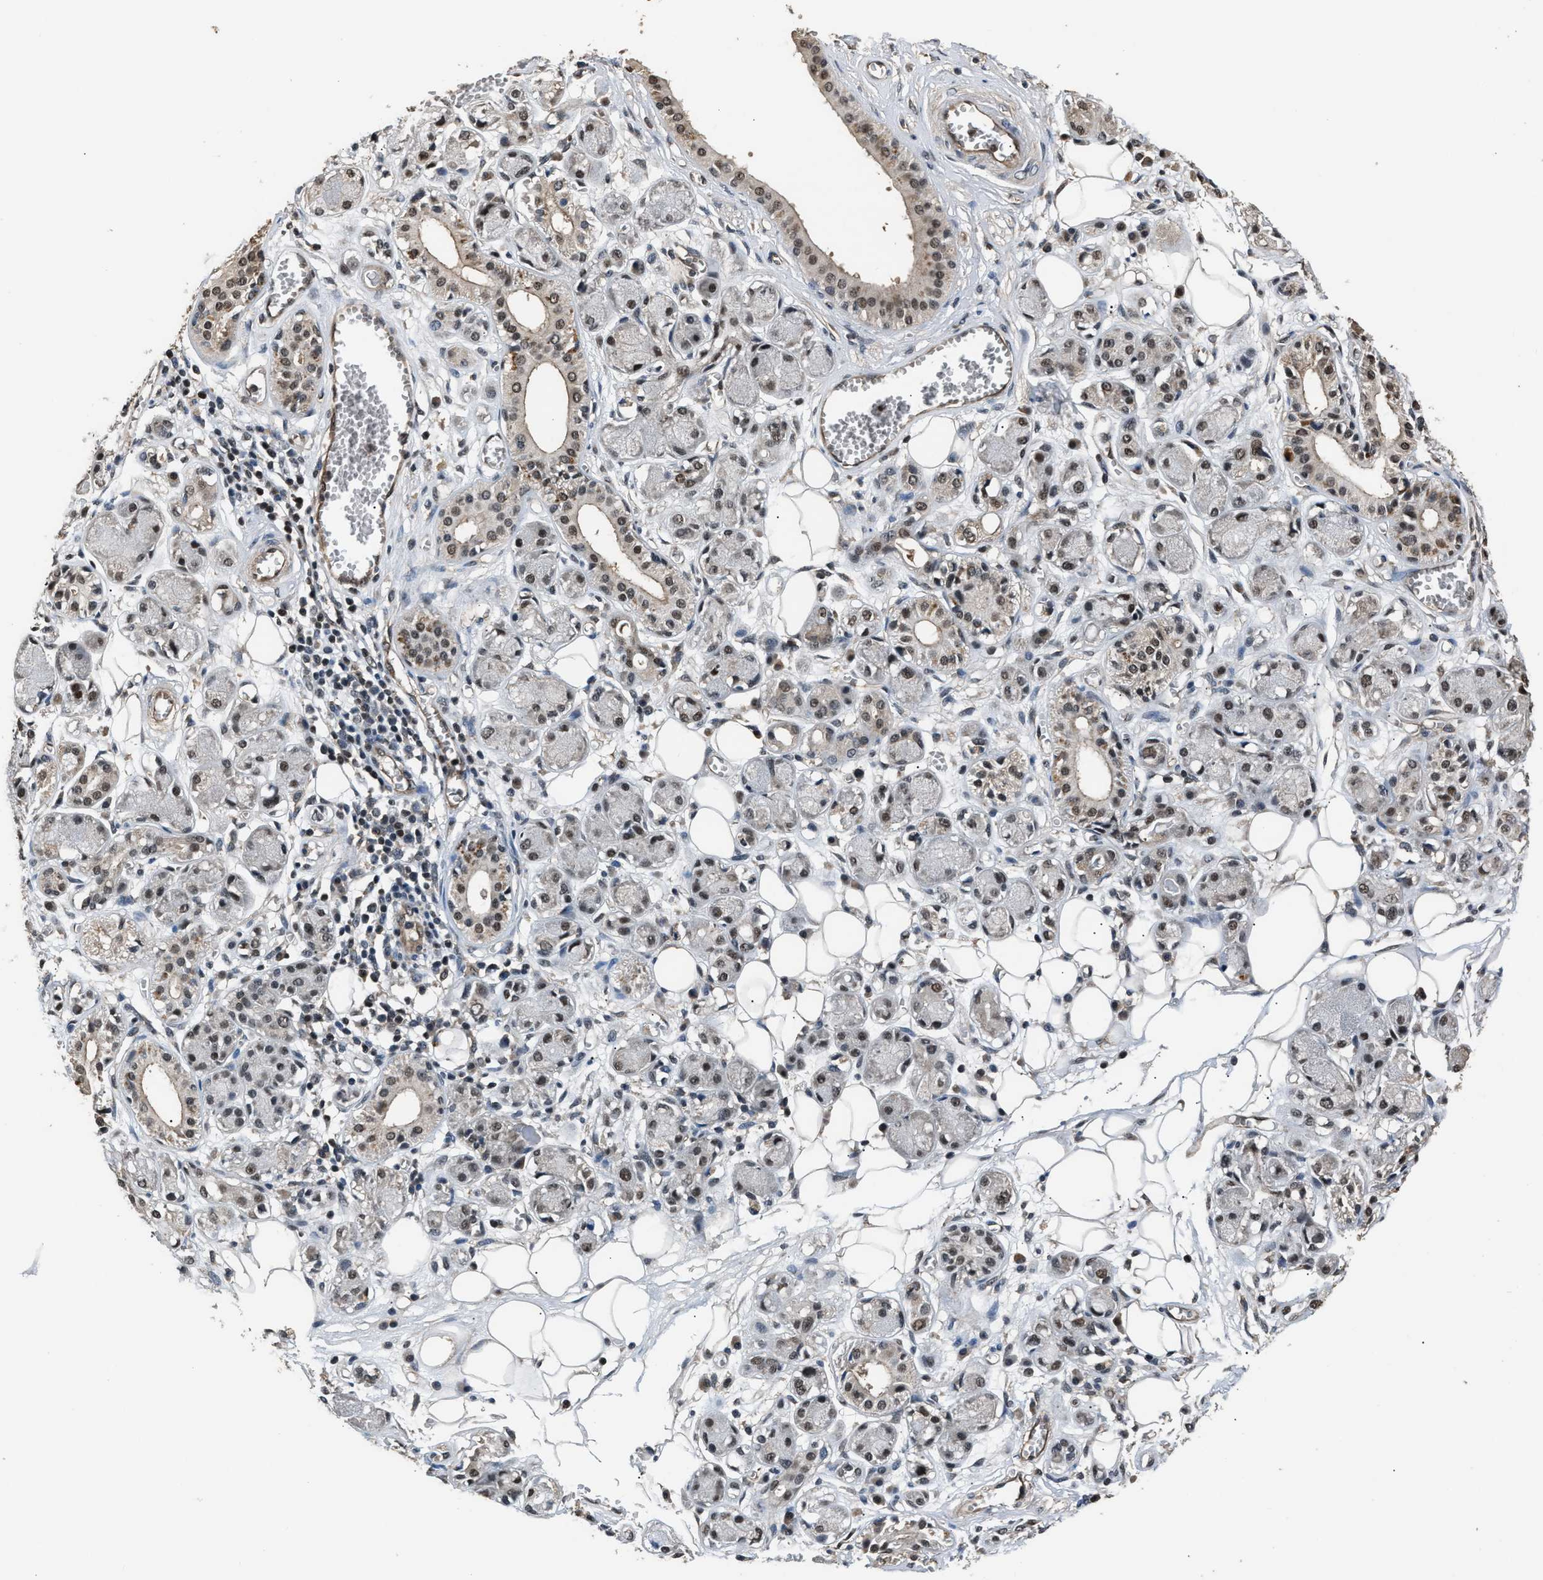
{"staining": {"intensity": "moderate", "quantity": "25%-75%", "location": "cytoplasmic/membranous"}, "tissue": "adipose tissue", "cell_type": "Adipocytes", "image_type": "normal", "snomed": [{"axis": "morphology", "description": "Normal tissue, NOS"}, {"axis": "morphology", "description": "Inflammation, NOS"}, {"axis": "topography", "description": "Salivary gland"}, {"axis": "topography", "description": "Peripheral nerve tissue"}], "caption": "Immunohistochemical staining of normal human adipose tissue exhibits medium levels of moderate cytoplasmic/membranous positivity in approximately 25%-75% of adipocytes. The staining is performed using DAB brown chromogen to label protein expression. The nuclei are counter-stained blue using hematoxylin.", "gene": "DFFA", "patient": {"sex": "female", "age": 75}}